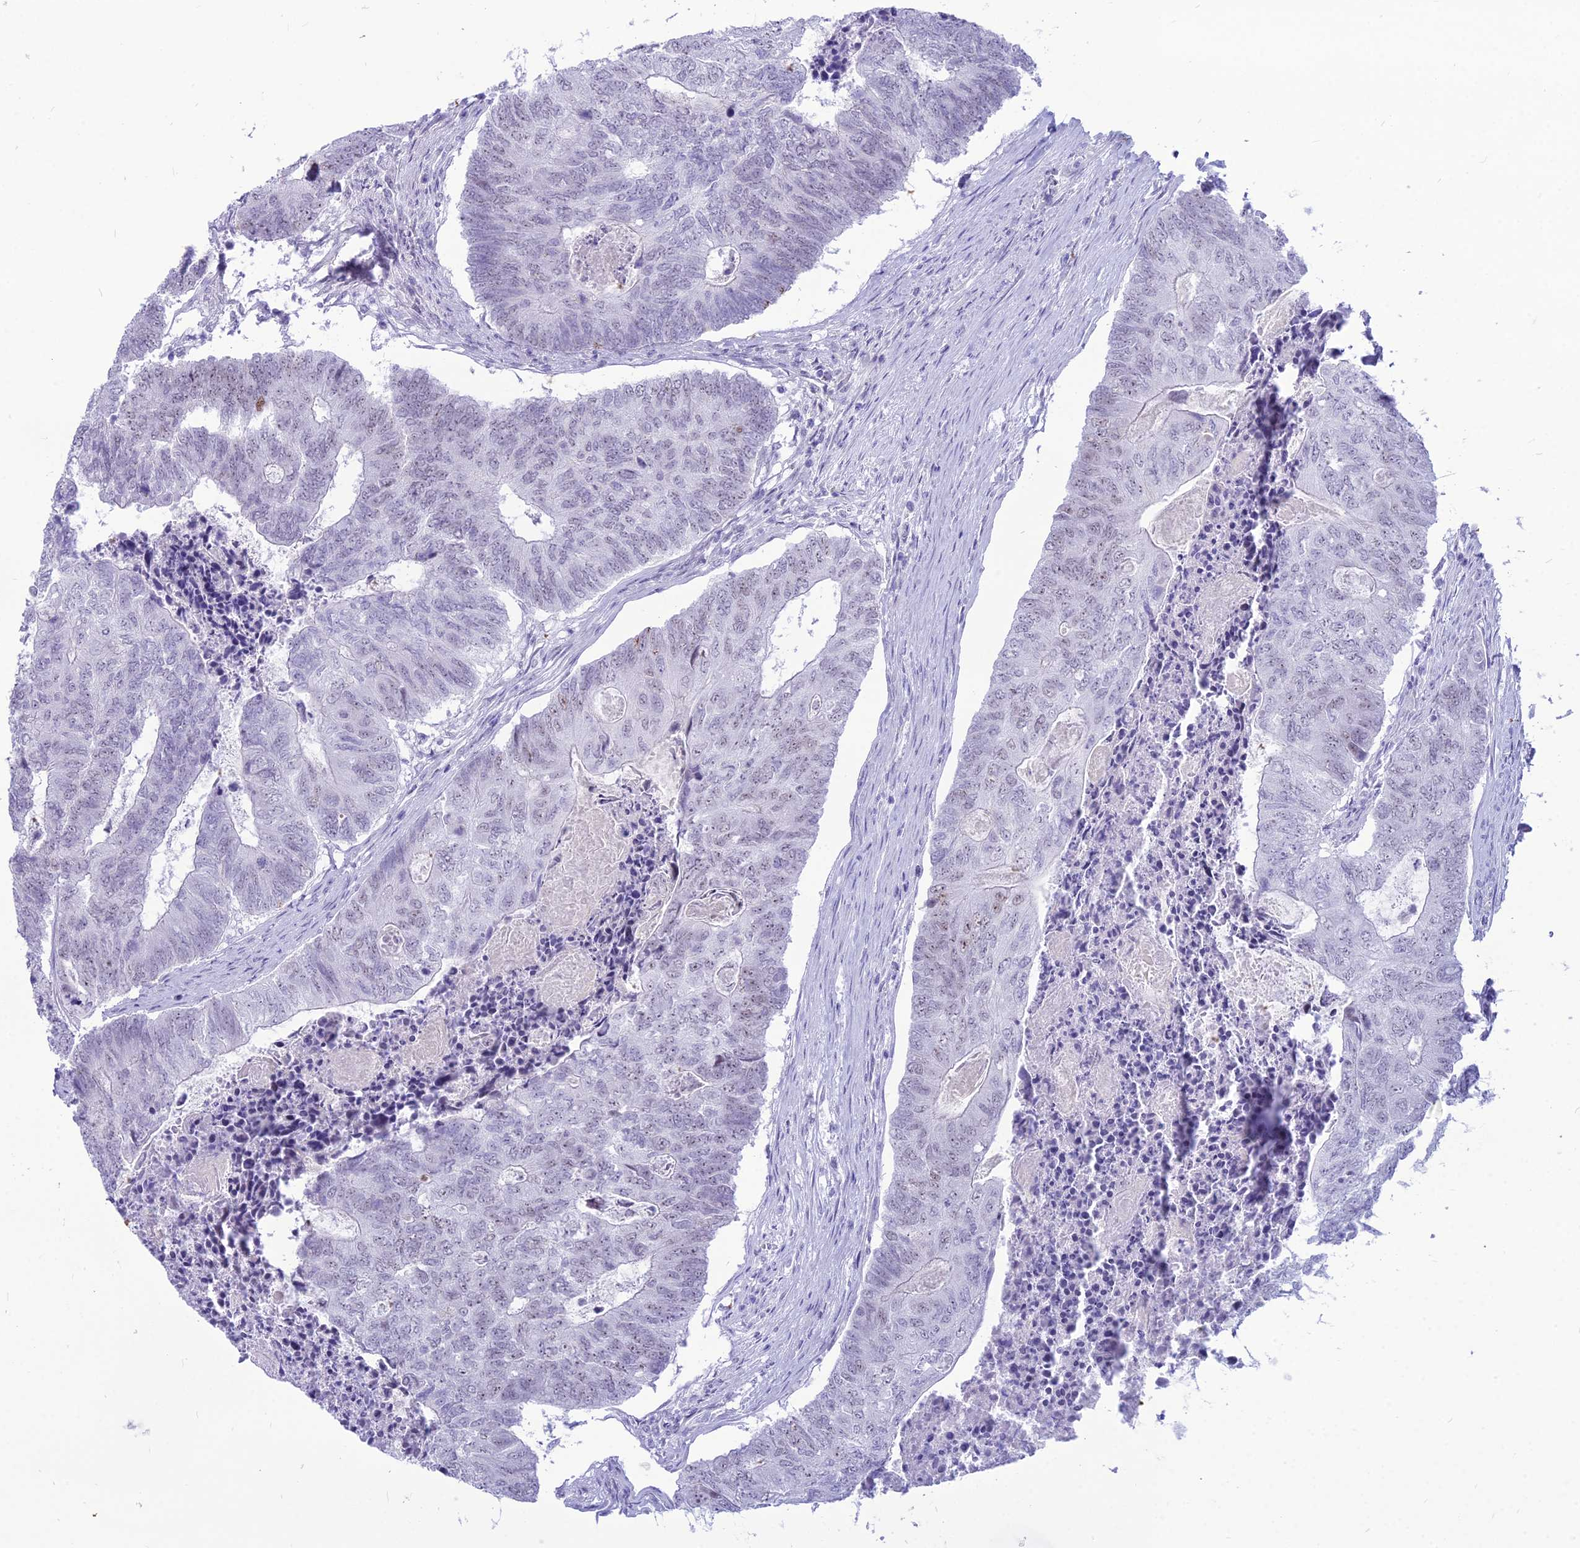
{"staining": {"intensity": "weak", "quantity": "<25%", "location": "nuclear"}, "tissue": "colorectal cancer", "cell_type": "Tumor cells", "image_type": "cancer", "snomed": [{"axis": "morphology", "description": "Adenocarcinoma, NOS"}, {"axis": "topography", "description": "Colon"}], "caption": "This is an immunohistochemistry micrograph of adenocarcinoma (colorectal). There is no expression in tumor cells.", "gene": "DHX40", "patient": {"sex": "female", "age": 67}}